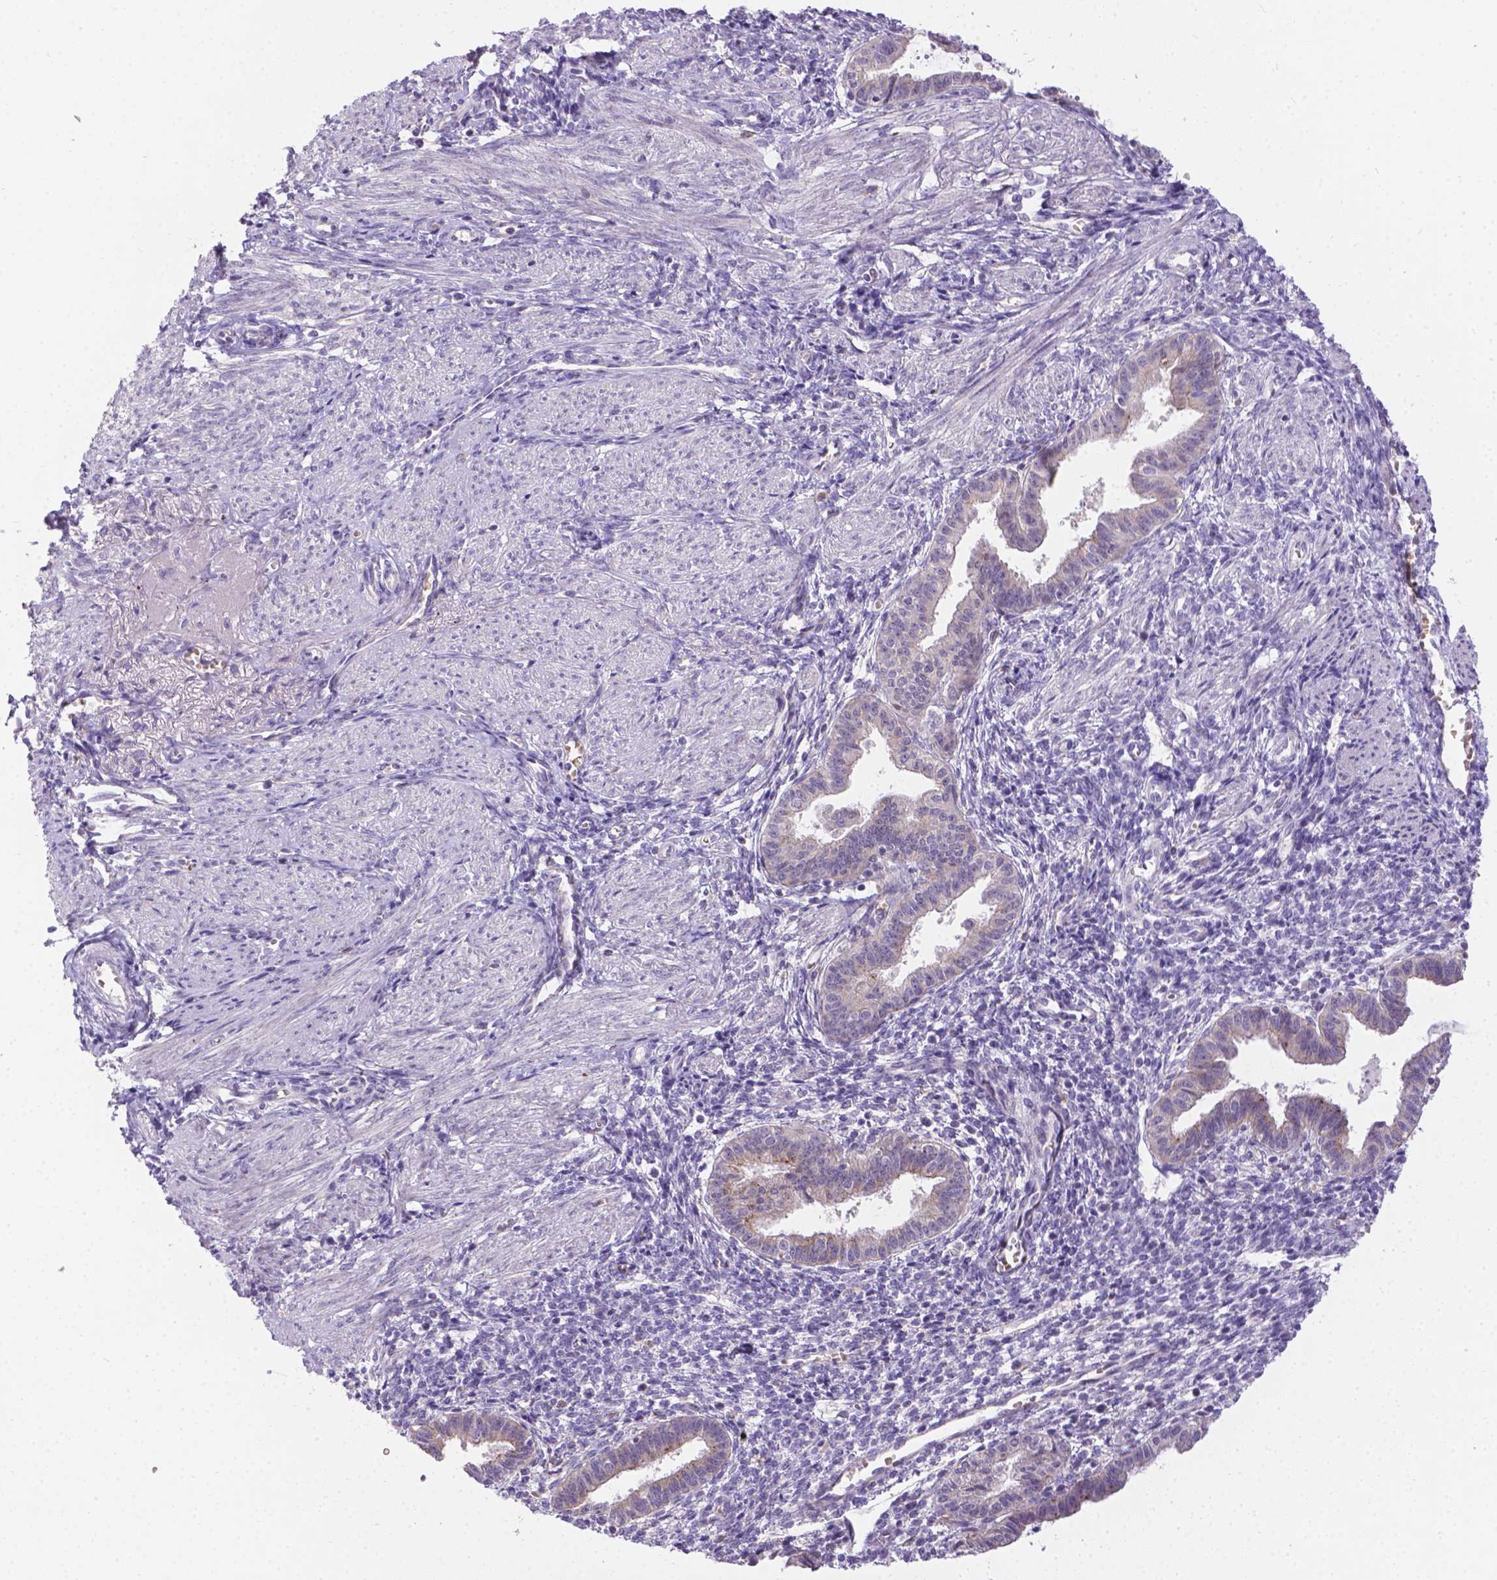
{"staining": {"intensity": "negative", "quantity": "none", "location": "none"}, "tissue": "endometrium", "cell_type": "Cells in endometrial stroma", "image_type": "normal", "snomed": [{"axis": "morphology", "description": "Normal tissue, NOS"}, {"axis": "topography", "description": "Endometrium"}], "caption": "This is a photomicrograph of immunohistochemistry staining of normal endometrium, which shows no expression in cells in endometrial stroma.", "gene": "TM4SF18", "patient": {"sex": "female", "age": 37}}